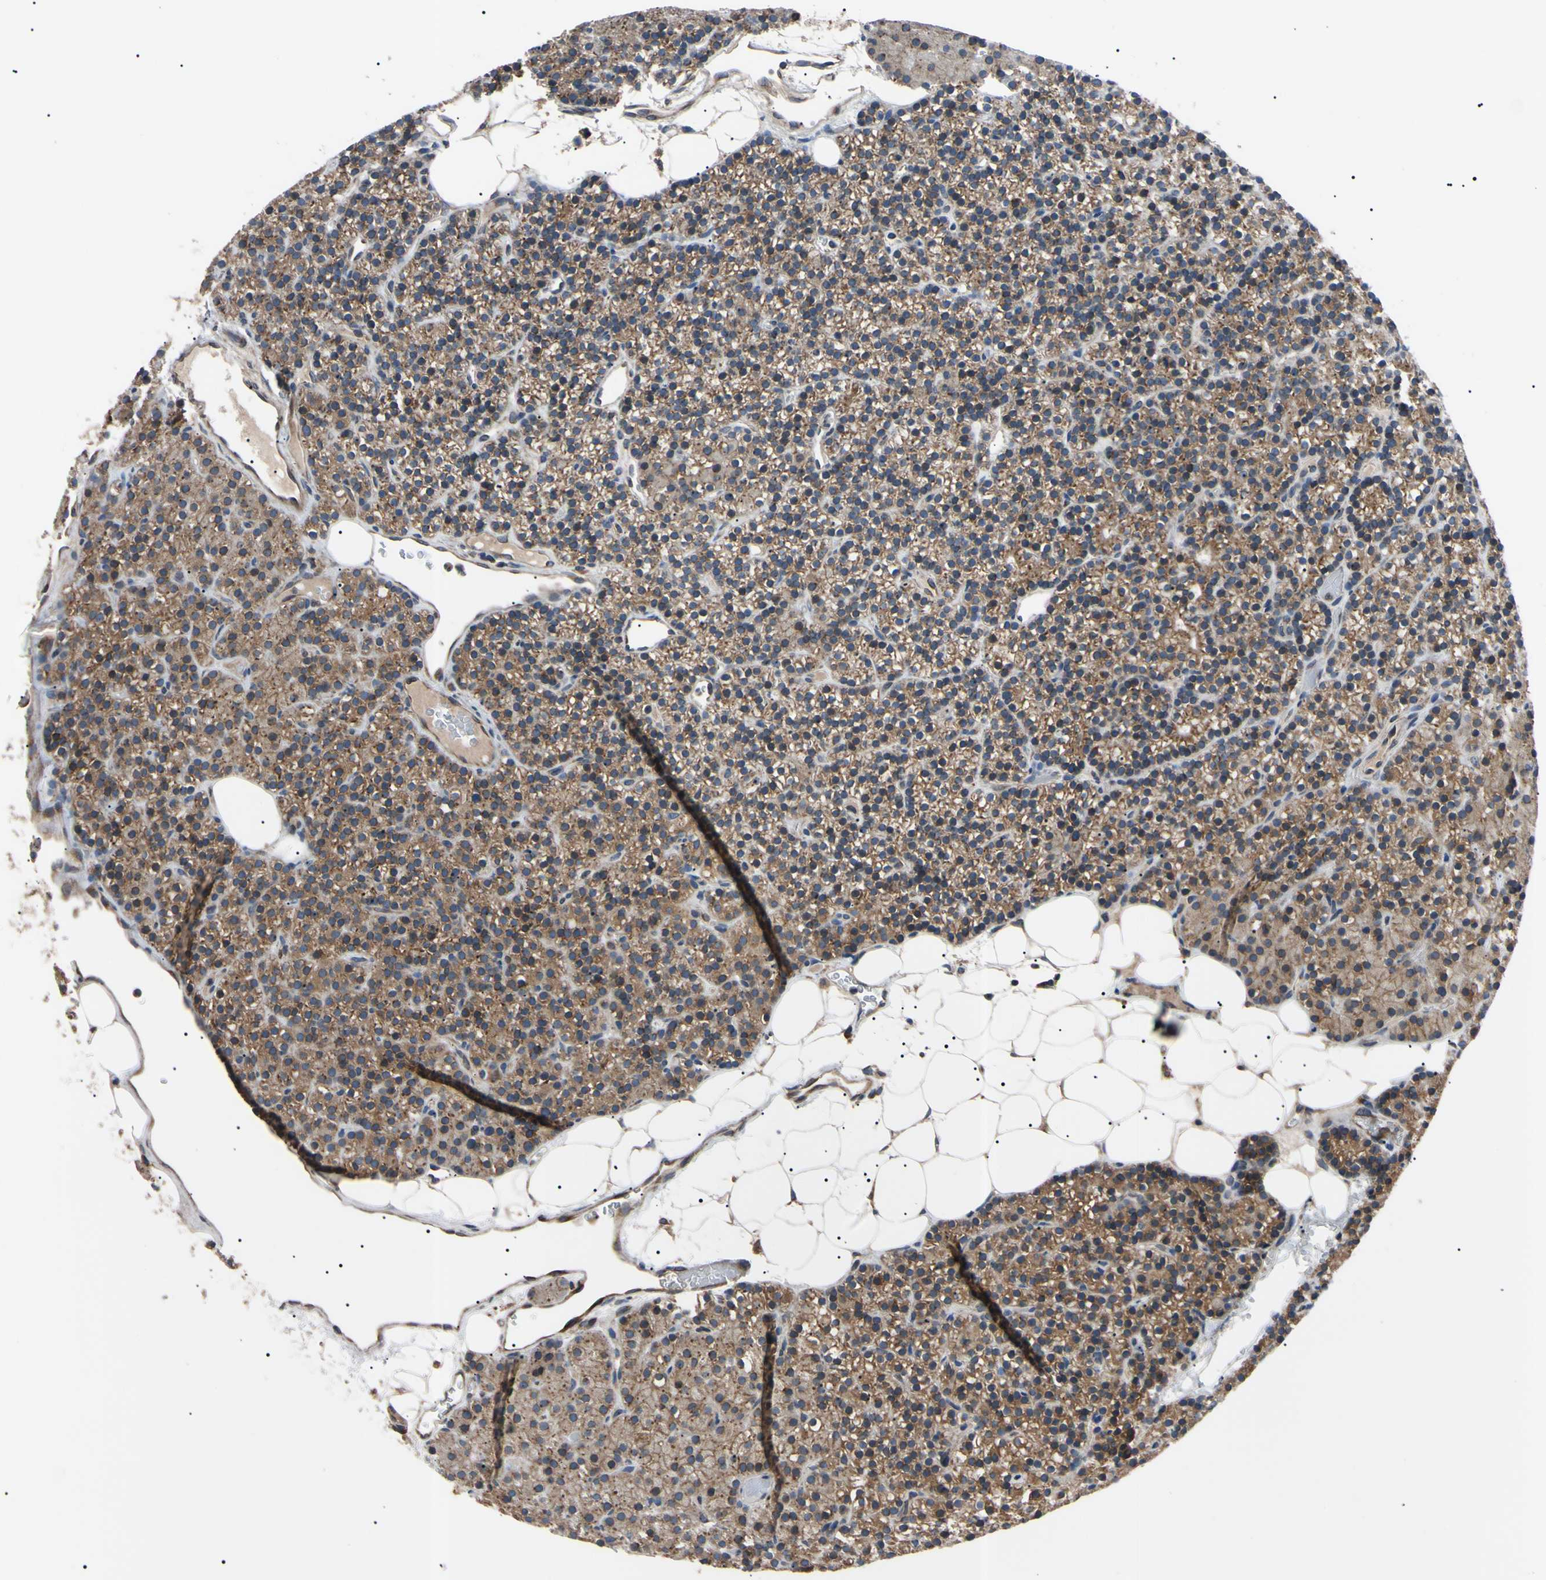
{"staining": {"intensity": "moderate", "quantity": ">75%", "location": "cytoplasmic/membranous"}, "tissue": "parathyroid gland", "cell_type": "Glandular cells", "image_type": "normal", "snomed": [{"axis": "morphology", "description": "Normal tissue, NOS"}, {"axis": "morphology", "description": "Hyperplasia, NOS"}, {"axis": "topography", "description": "Parathyroid gland"}], "caption": "IHC of benign human parathyroid gland exhibits medium levels of moderate cytoplasmic/membranous positivity in about >75% of glandular cells. Immunohistochemistry stains the protein of interest in brown and the nuclei are stained blue.", "gene": "VAPA", "patient": {"sex": "male", "age": 44}}